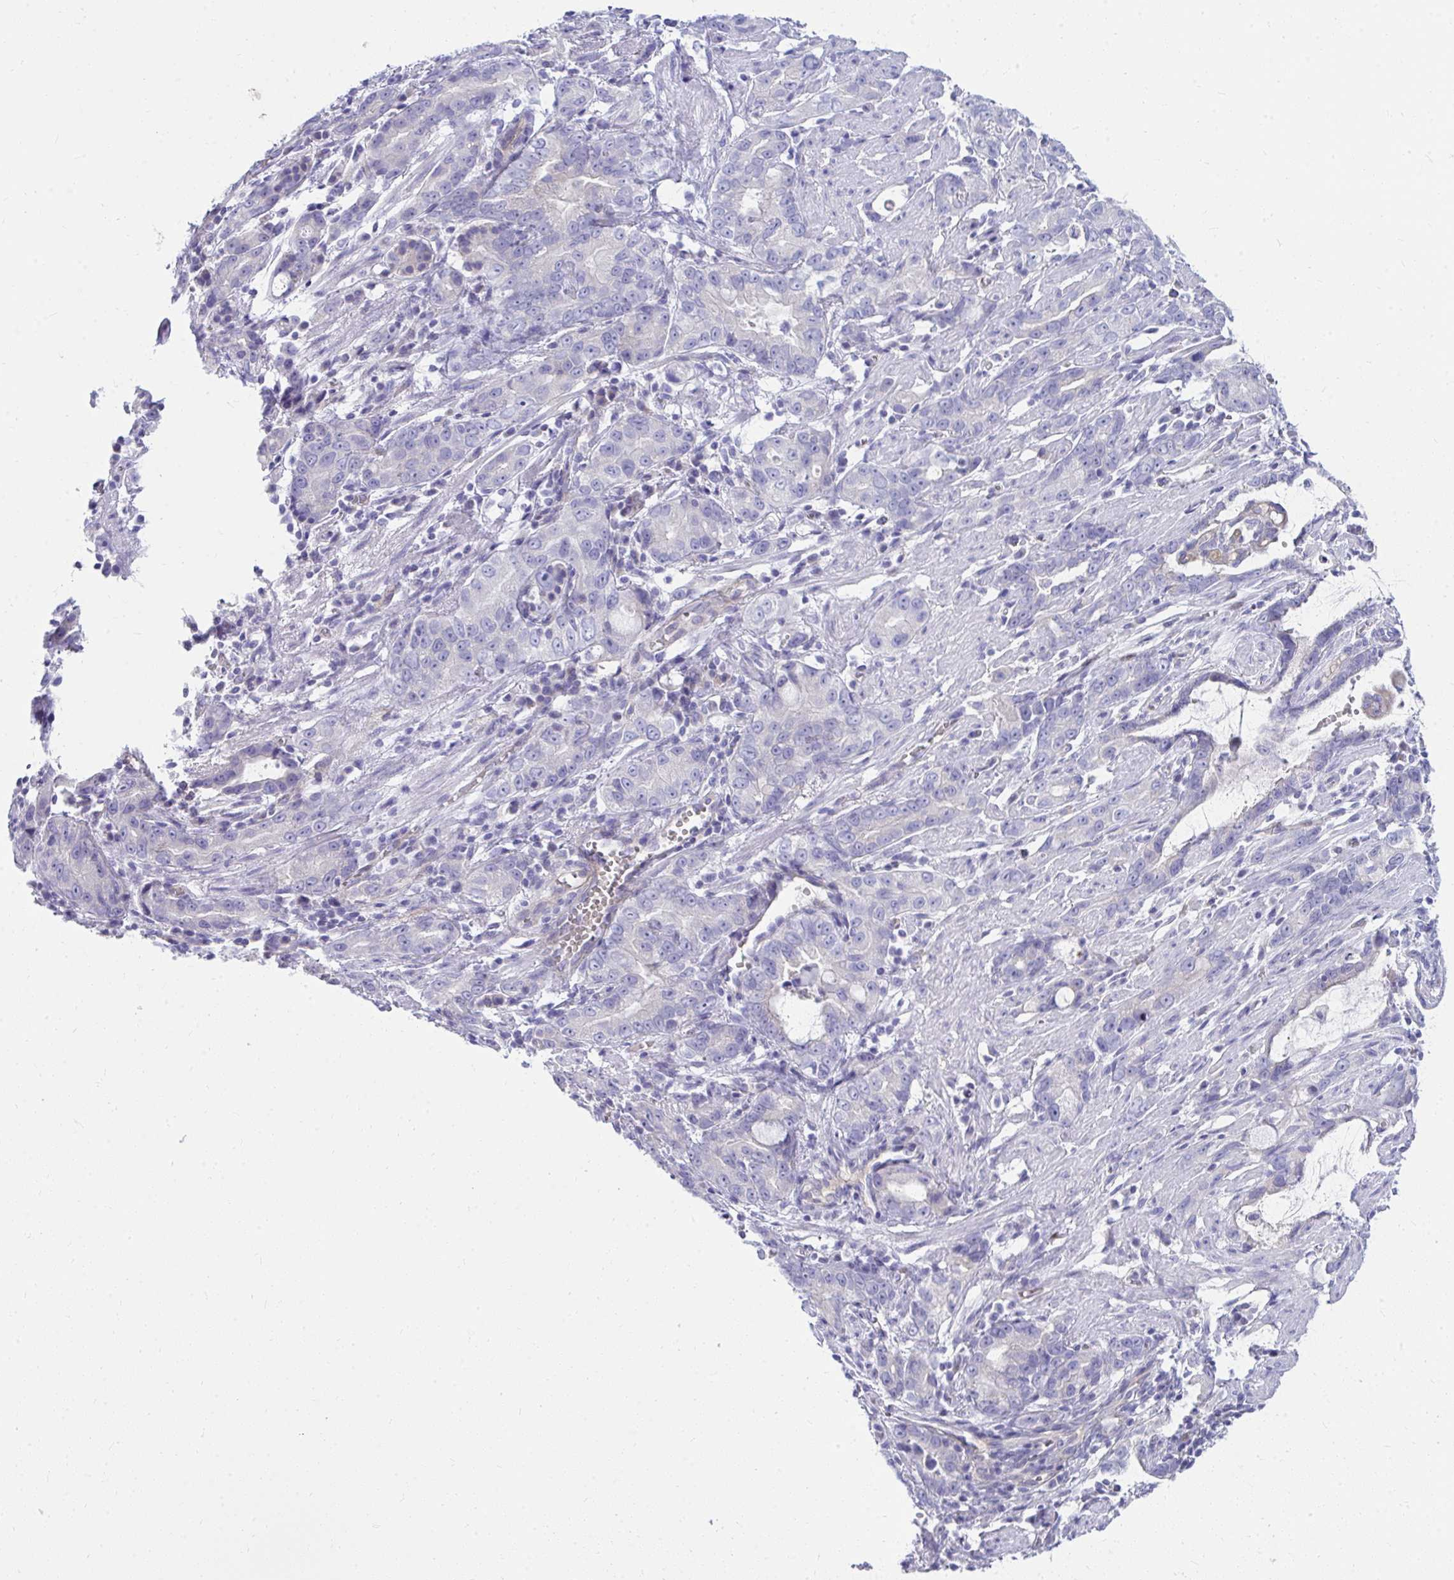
{"staining": {"intensity": "negative", "quantity": "none", "location": "none"}, "tissue": "stomach cancer", "cell_type": "Tumor cells", "image_type": "cancer", "snomed": [{"axis": "morphology", "description": "Adenocarcinoma, NOS"}, {"axis": "topography", "description": "Stomach"}], "caption": "The image displays no significant positivity in tumor cells of stomach adenocarcinoma.", "gene": "LRRC36", "patient": {"sex": "male", "age": 55}}